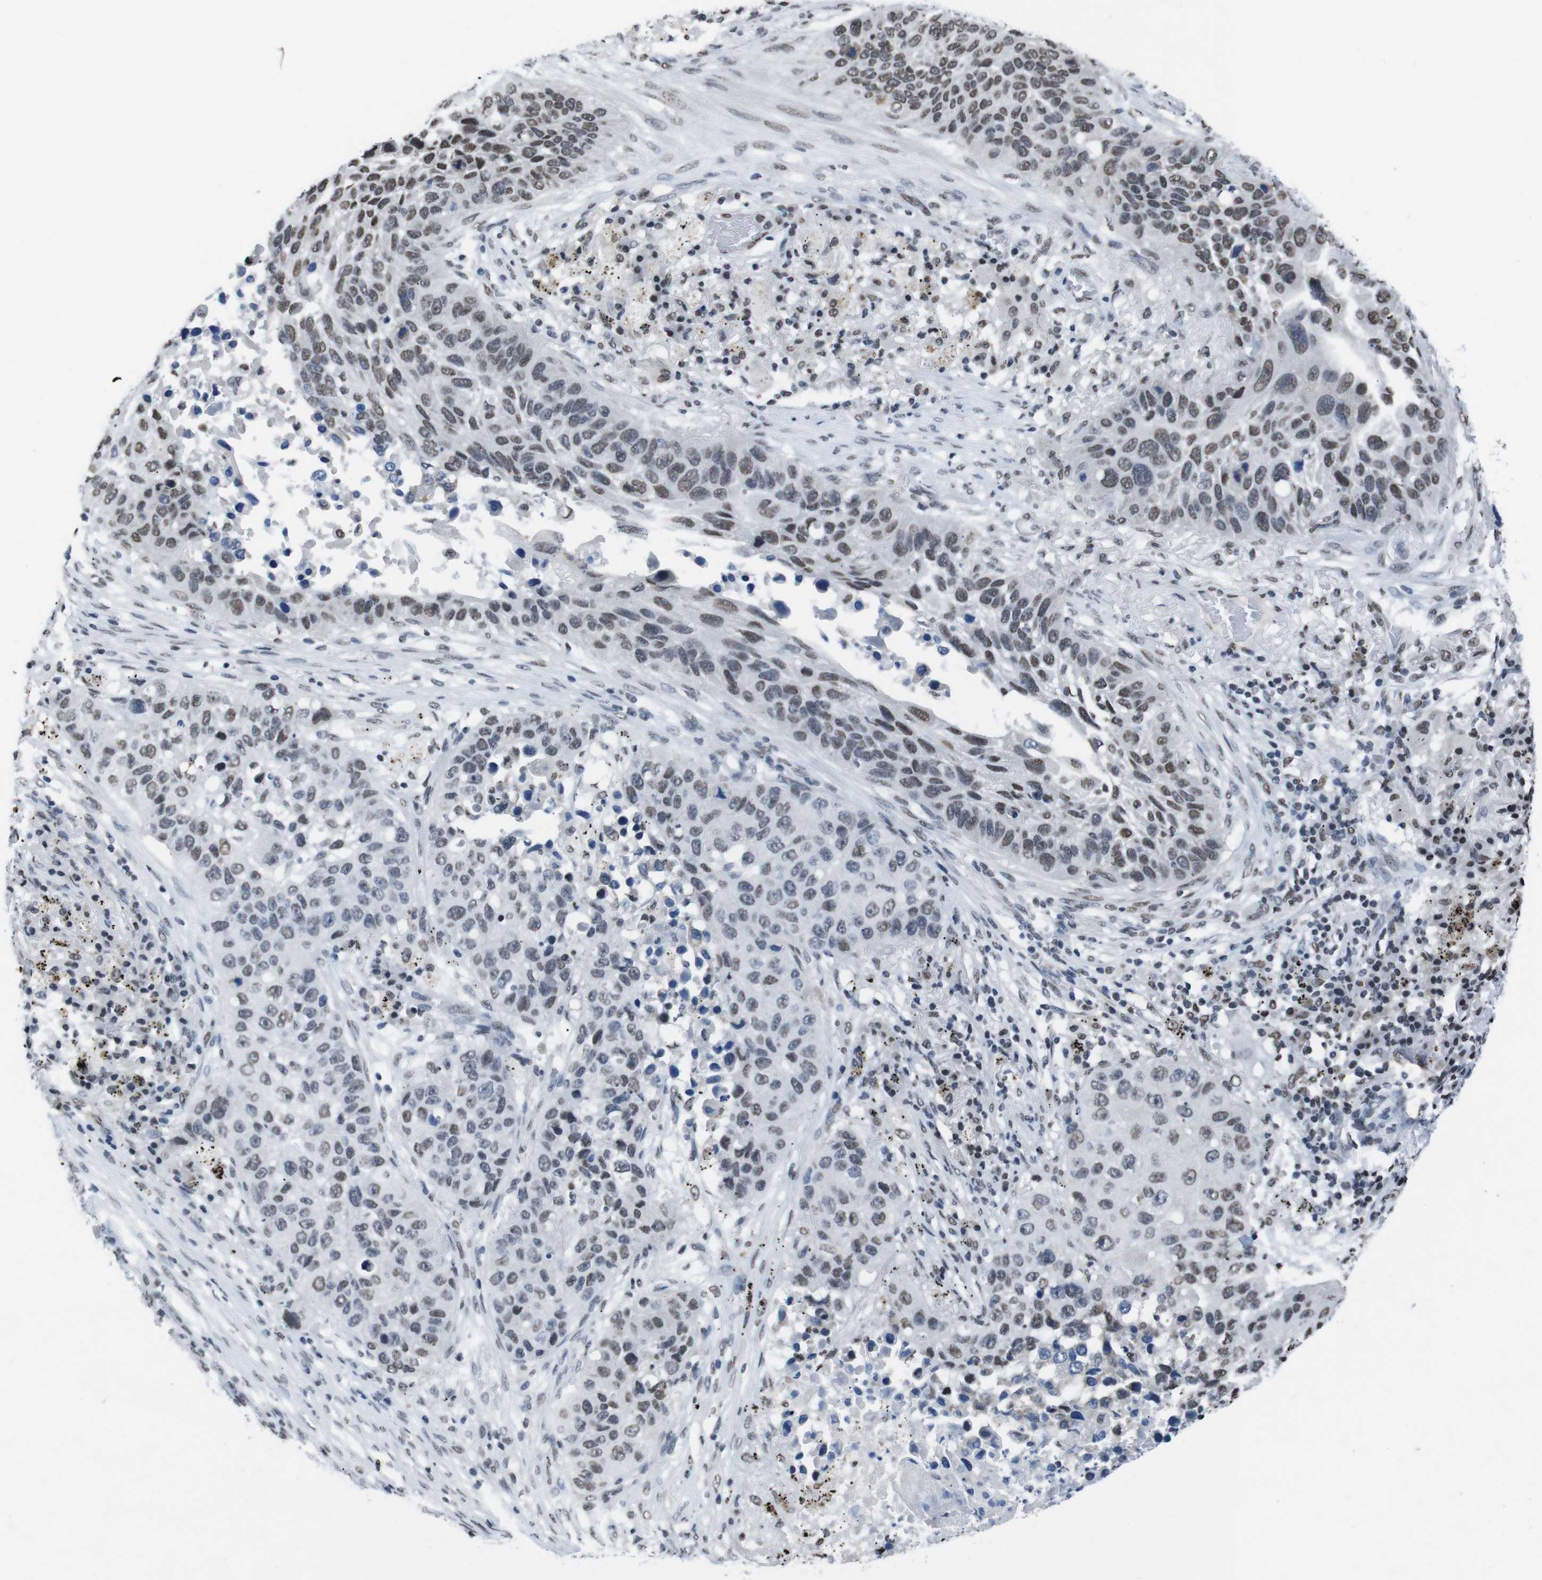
{"staining": {"intensity": "weak", "quantity": "25%-75%", "location": "nuclear"}, "tissue": "lung cancer", "cell_type": "Tumor cells", "image_type": "cancer", "snomed": [{"axis": "morphology", "description": "Squamous cell carcinoma, NOS"}, {"axis": "topography", "description": "Lung"}], "caption": "Lung cancer stained with DAB (3,3'-diaminobenzidine) IHC displays low levels of weak nuclear positivity in about 25%-75% of tumor cells. The protein is shown in brown color, while the nuclei are stained blue.", "gene": "PIP4P2", "patient": {"sex": "male", "age": 57}}